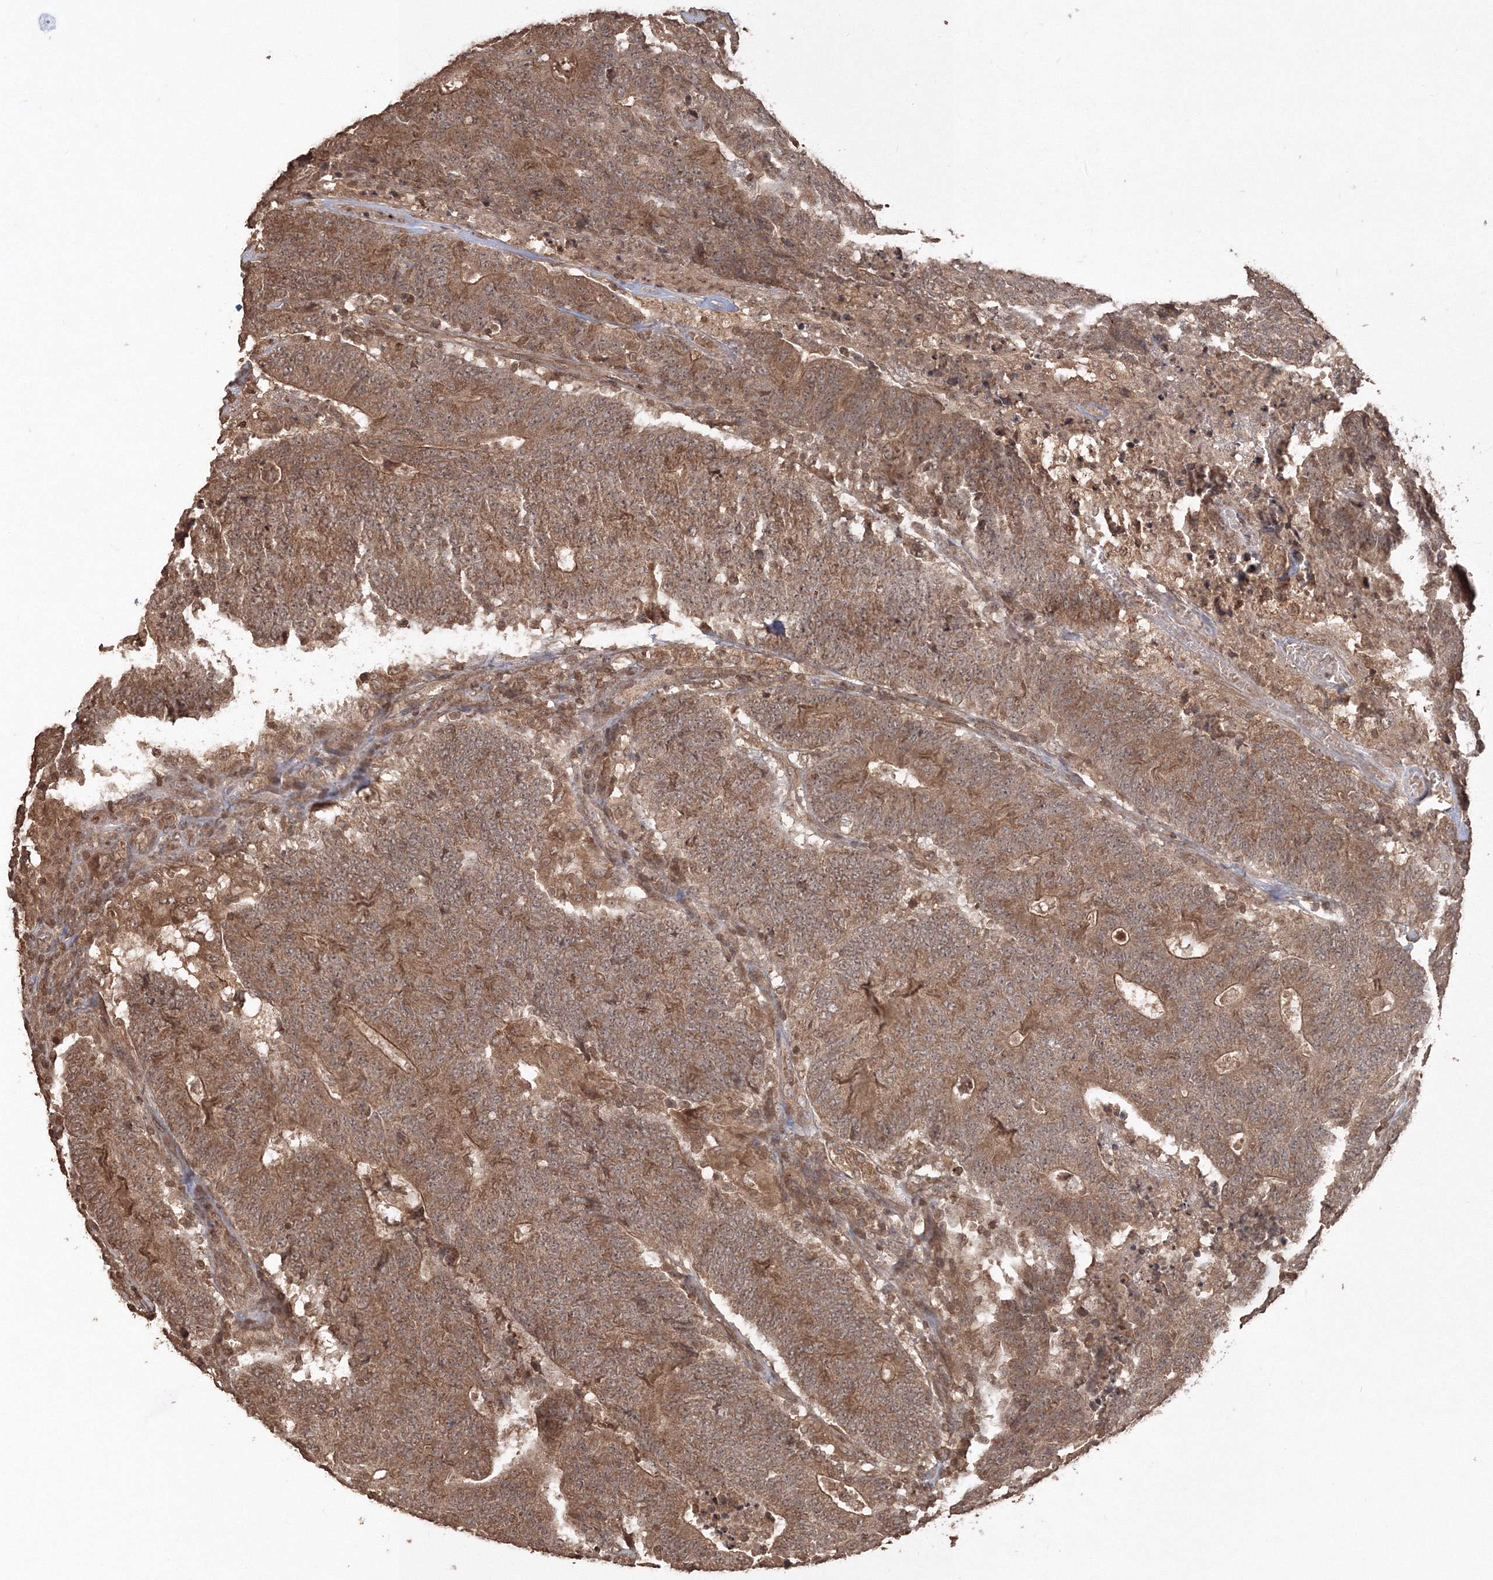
{"staining": {"intensity": "moderate", "quantity": ">75%", "location": "cytoplasmic/membranous"}, "tissue": "colorectal cancer", "cell_type": "Tumor cells", "image_type": "cancer", "snomed": [{"axis": "morphology", "description": "Normal tissue, NOS"}, {"axis": "morphology", "description": "Adenocarcinoma, NOS"}, {"axis": "topography", "description": "Colon"}], "caption": "The immunohistochemical stain shows moderate cytoplasmic/membranous expression in tumor cells of colorectal cancer tissue.", "gene": "CCDC122", "patient": {"sex": "female", "age": 75}}